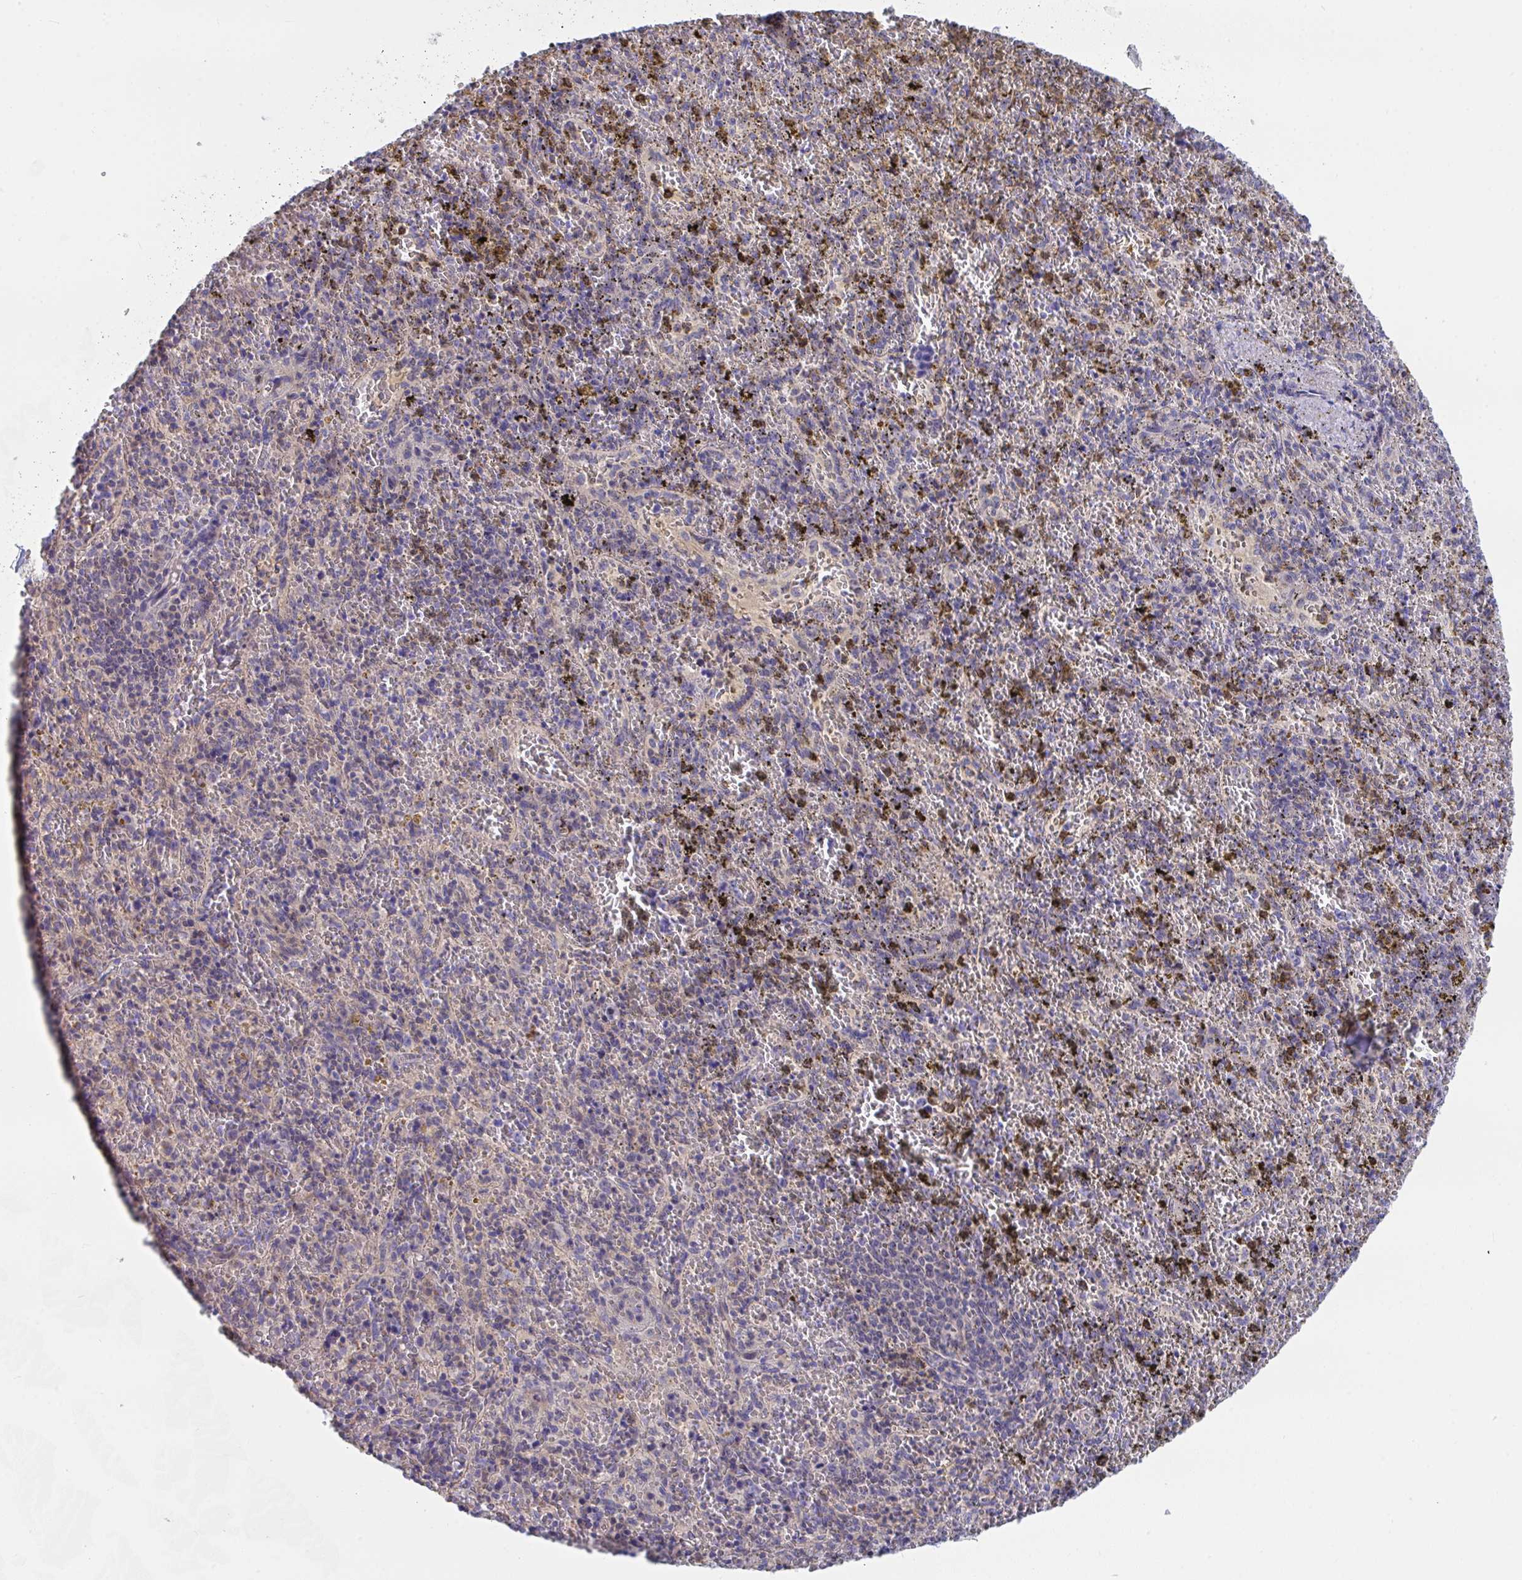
{"staining": {"intensity": "weak", "quantity": "<25%", "location": "cytoplasmic/membranous"}, "tissue": "spleen", "cell_type": "Cells in red pulp", "image_type": "normal", "snomed": [{"axis": "morphology", "description": "Normal tissue, NOS"}, {"axis": "topography", "description": "Spleen"}], "caption": "DAB immunohistochemical staining of unremarkable spleen exhibits no significant staining in cells in red pulp. (DAB immunohistochemistry visualized using brightfield microscopy, high magnification).", "gene": "P2RX3", "patient": {"sex": "female", "age": 50}}